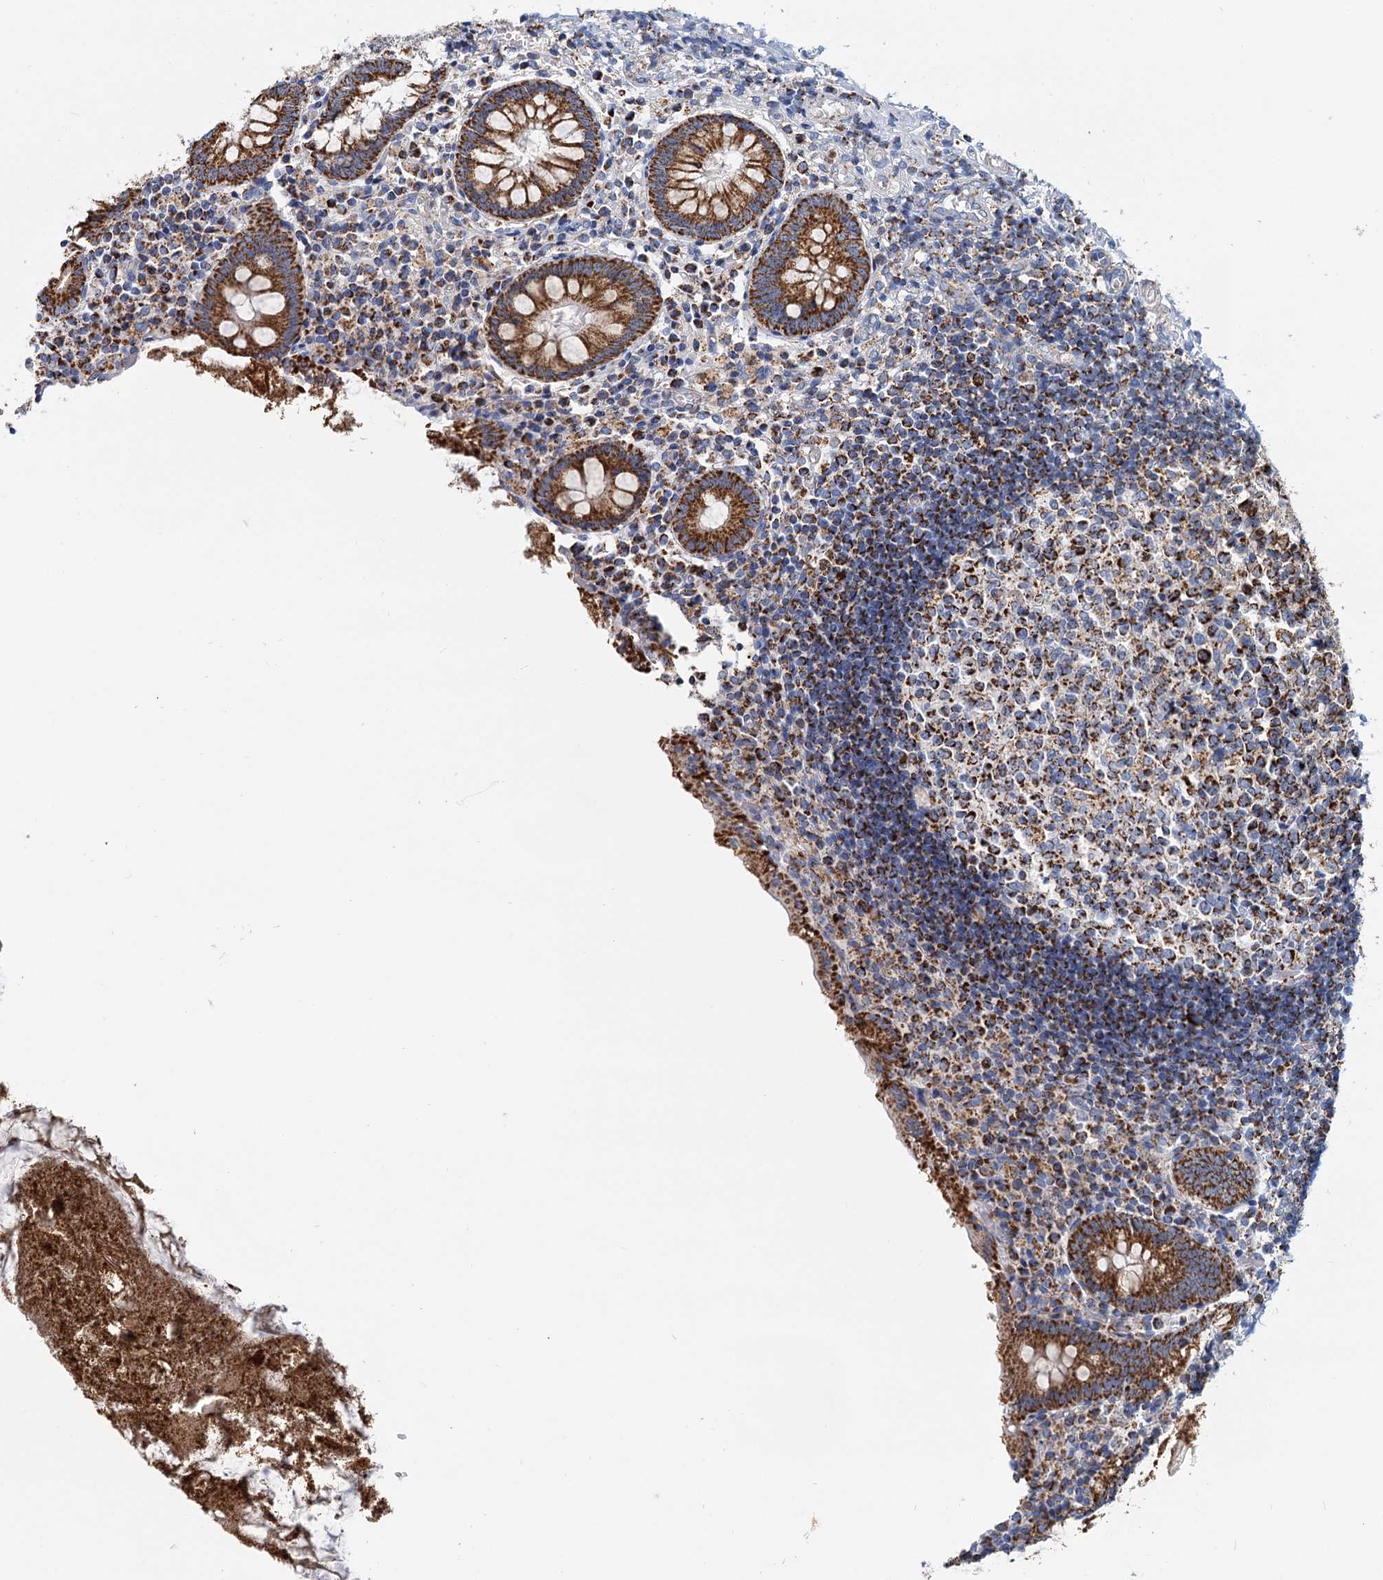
{"staining": {"intensity": "strong", "quantity": ">75%", "location": "cytoplasmic/membranous"}, "tissue": "appendix", "cell_type": "Glandular cells", "image_type": "normal", "snomed": [{"axis": "morphology", "description": "Normal tissue, NOS"}, {"axis": "topography", "description": "Appendix"}], "caption": "IHC (DAB (3,3'-diaminobenzidine)) staining of unremarkable appendix shows strong cytoplasmic/membranous protein expression in approximately >75% of glandular cells.", "gene": "CCP110", "patient": {"sex": "female", "age": 17}}